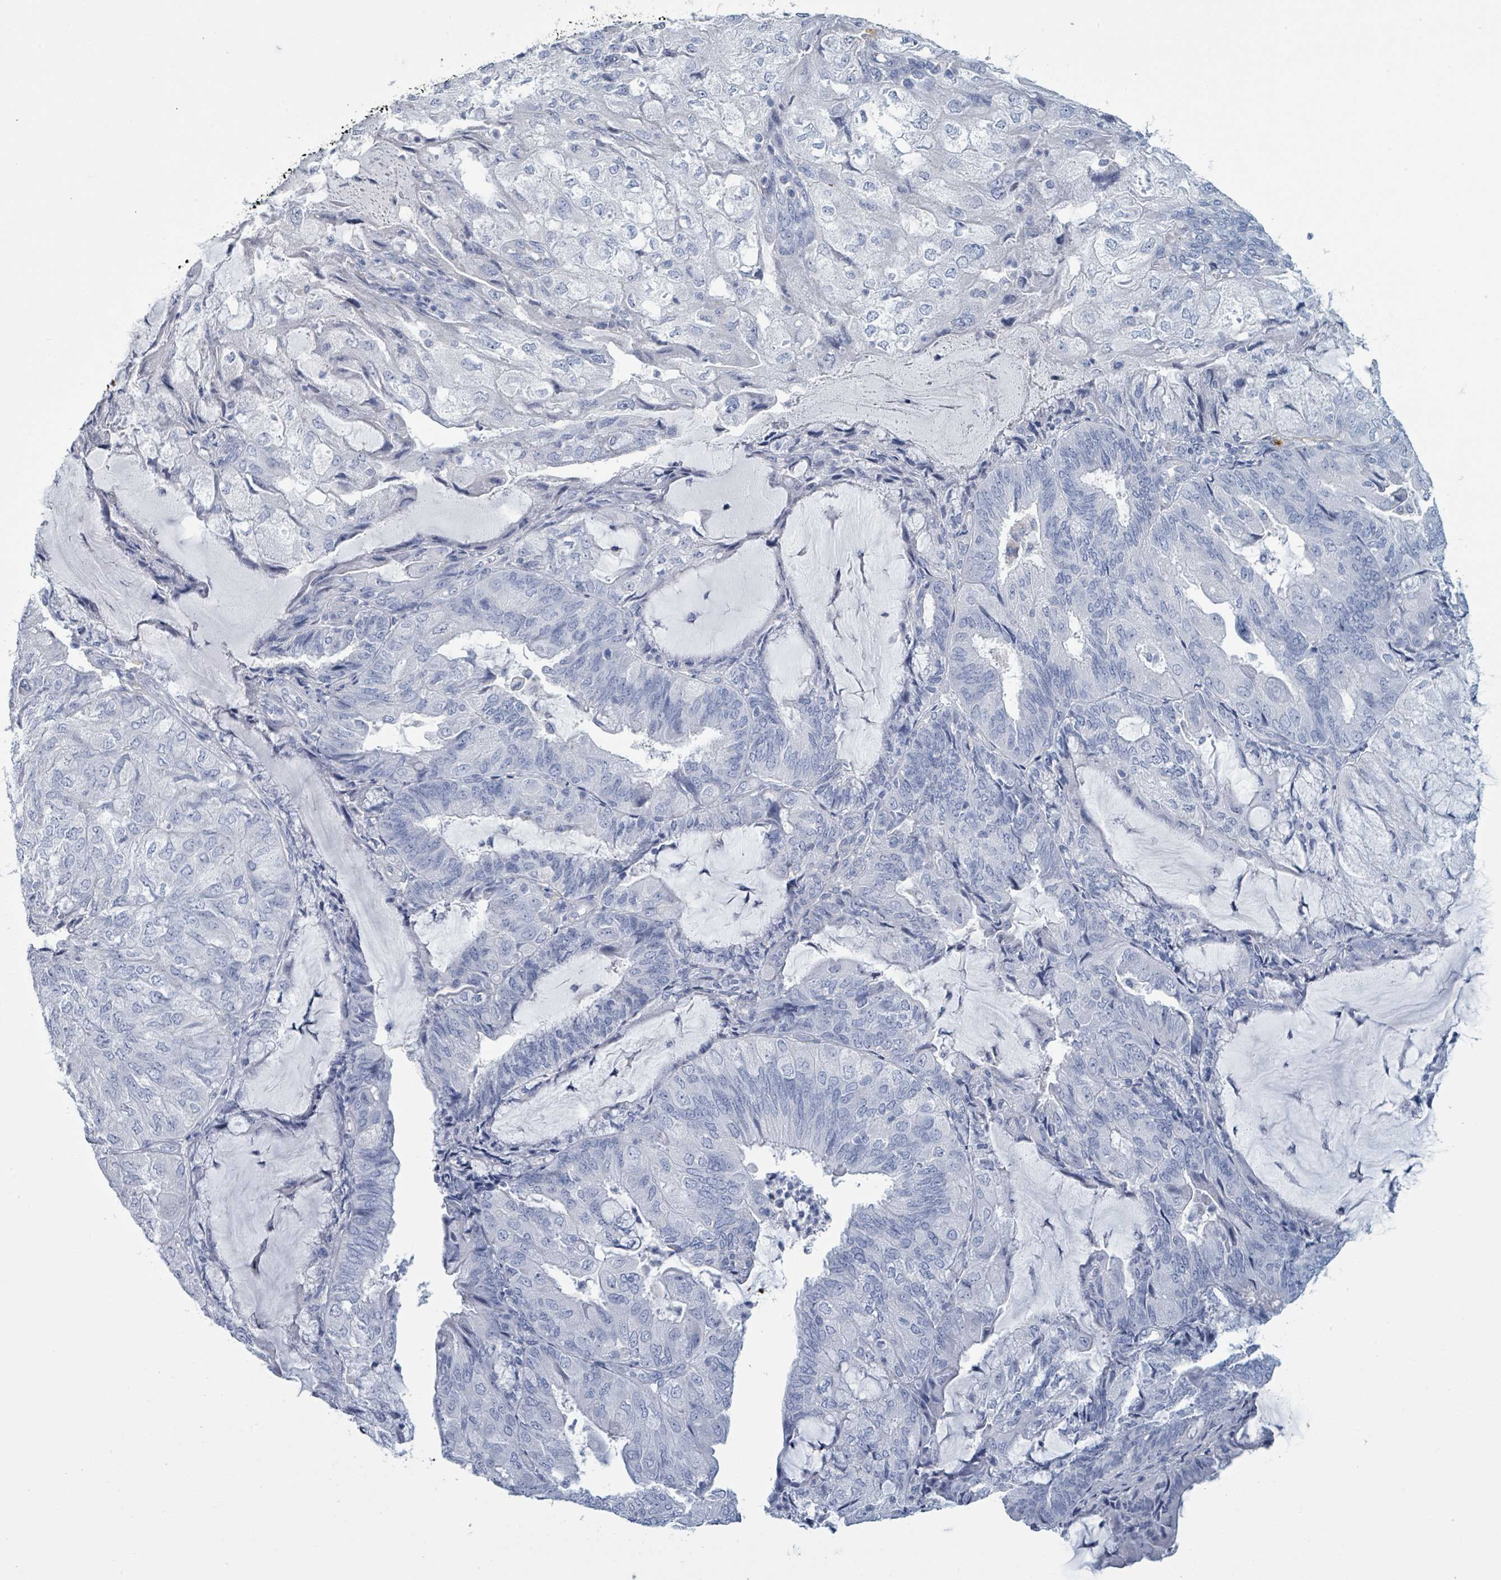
{"staining": {"intensity": "negative", "quantity": "none", "location": "none"}, "tissue": "endometrial cancer", "cell_type": "Tumor cells", "image_type": "cancer", "snomed": [{"axis": "morphology", "description": "Adenocarcinoma, NOS"}, {"axis": "topography", "description": "Endometrium"}], "caption": "Immunohistochemical staining of human endometrial cancer (adenocarcinoma) demonstrates no significant positivity in tumor cells.", "gene": "VPS13D", "patient": {"sex": "female", "age": 81}}